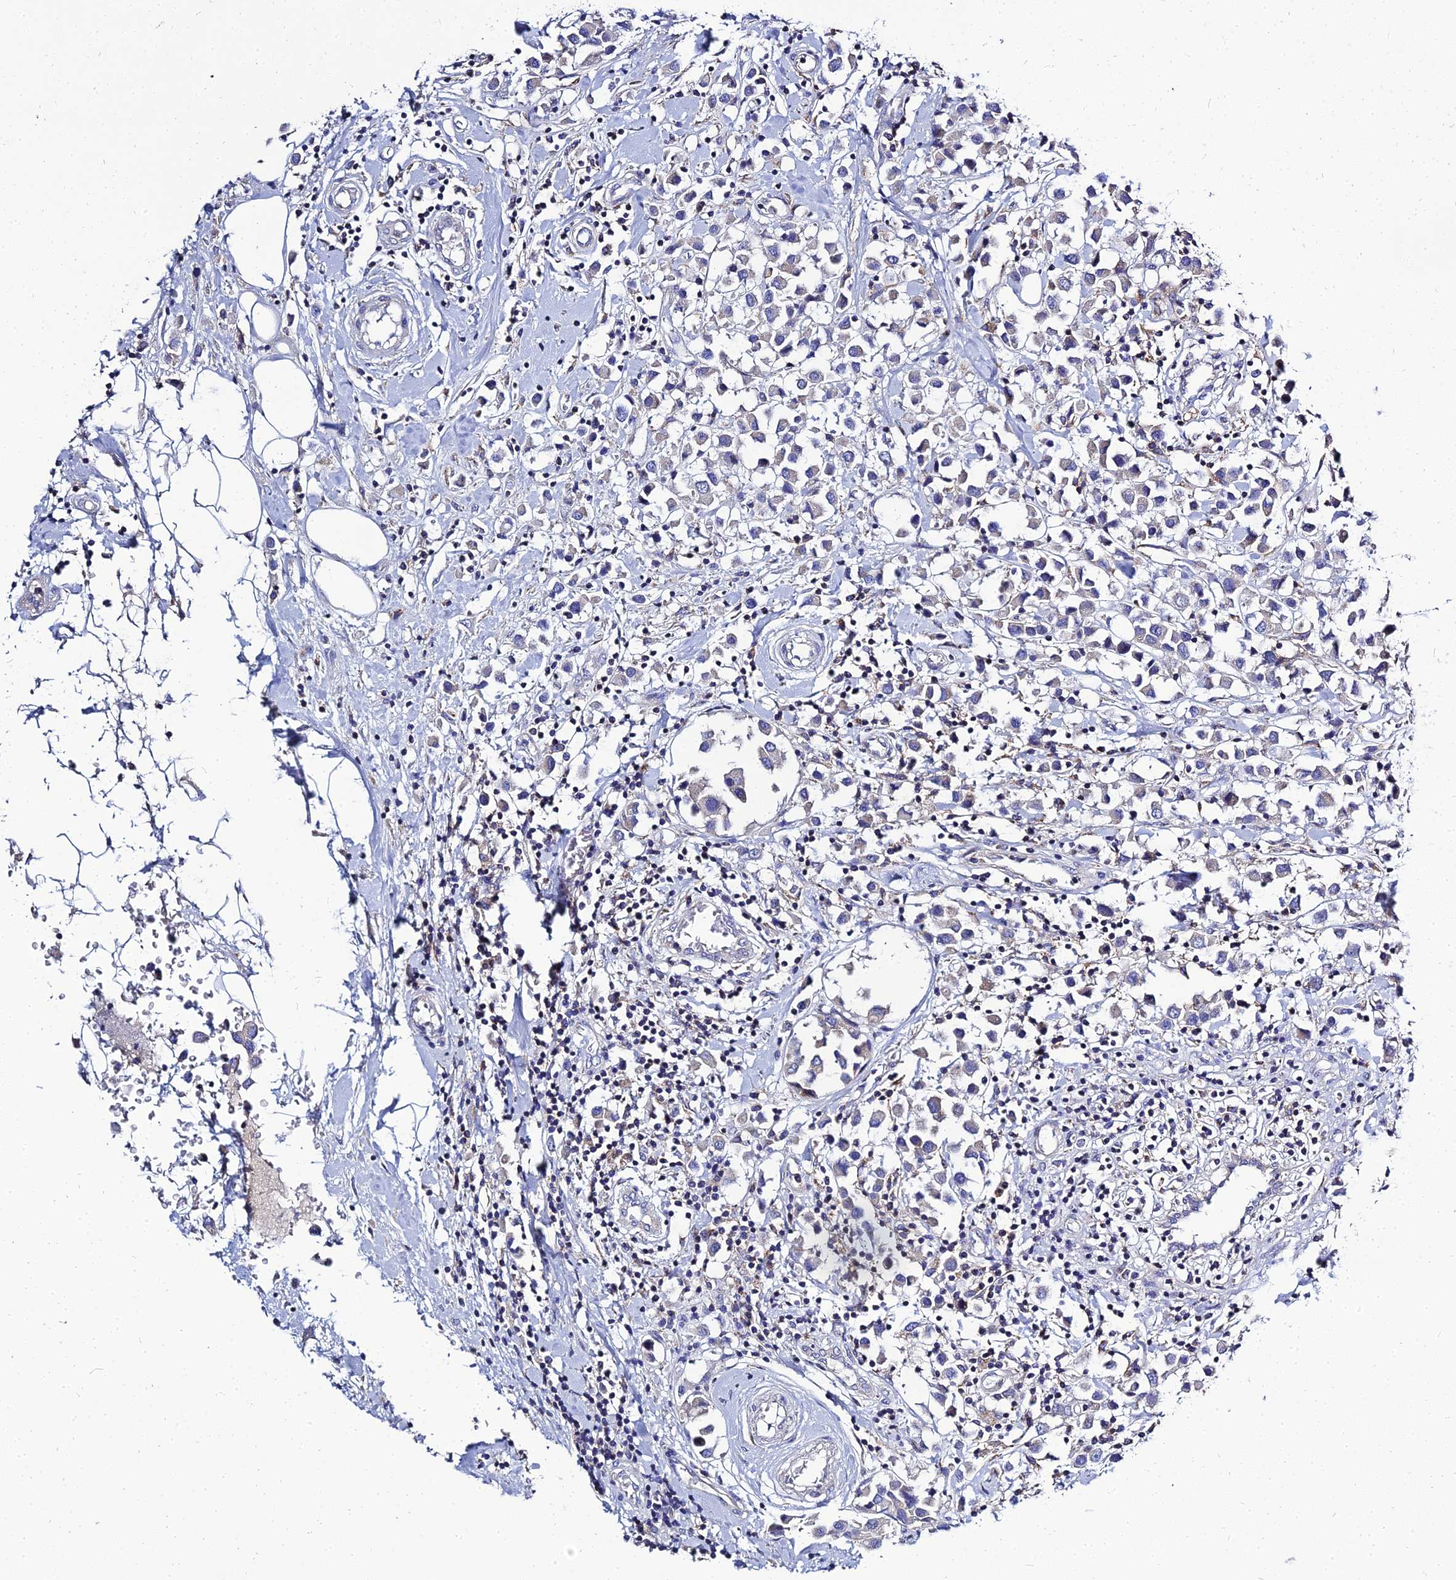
{"staining": {"intensity": "weak", "quantity": "<25%", "location": "cytoplasmic/membranous"}, "tissue": "breast cancer", "cell_type": "Tumor cells", "image_type": "cancer", "snomed": [{"axis": "morphology", "description": "Duct carcinoma"}, {"axis": "topography", "description": "Breast"}], "caption": "Human invasive ductal carcinoma (breast) stained for a protein using IHC displays no staining in tumor cells.", "gene": "NPY", "patient": {"sex": "female", "age": 61}}